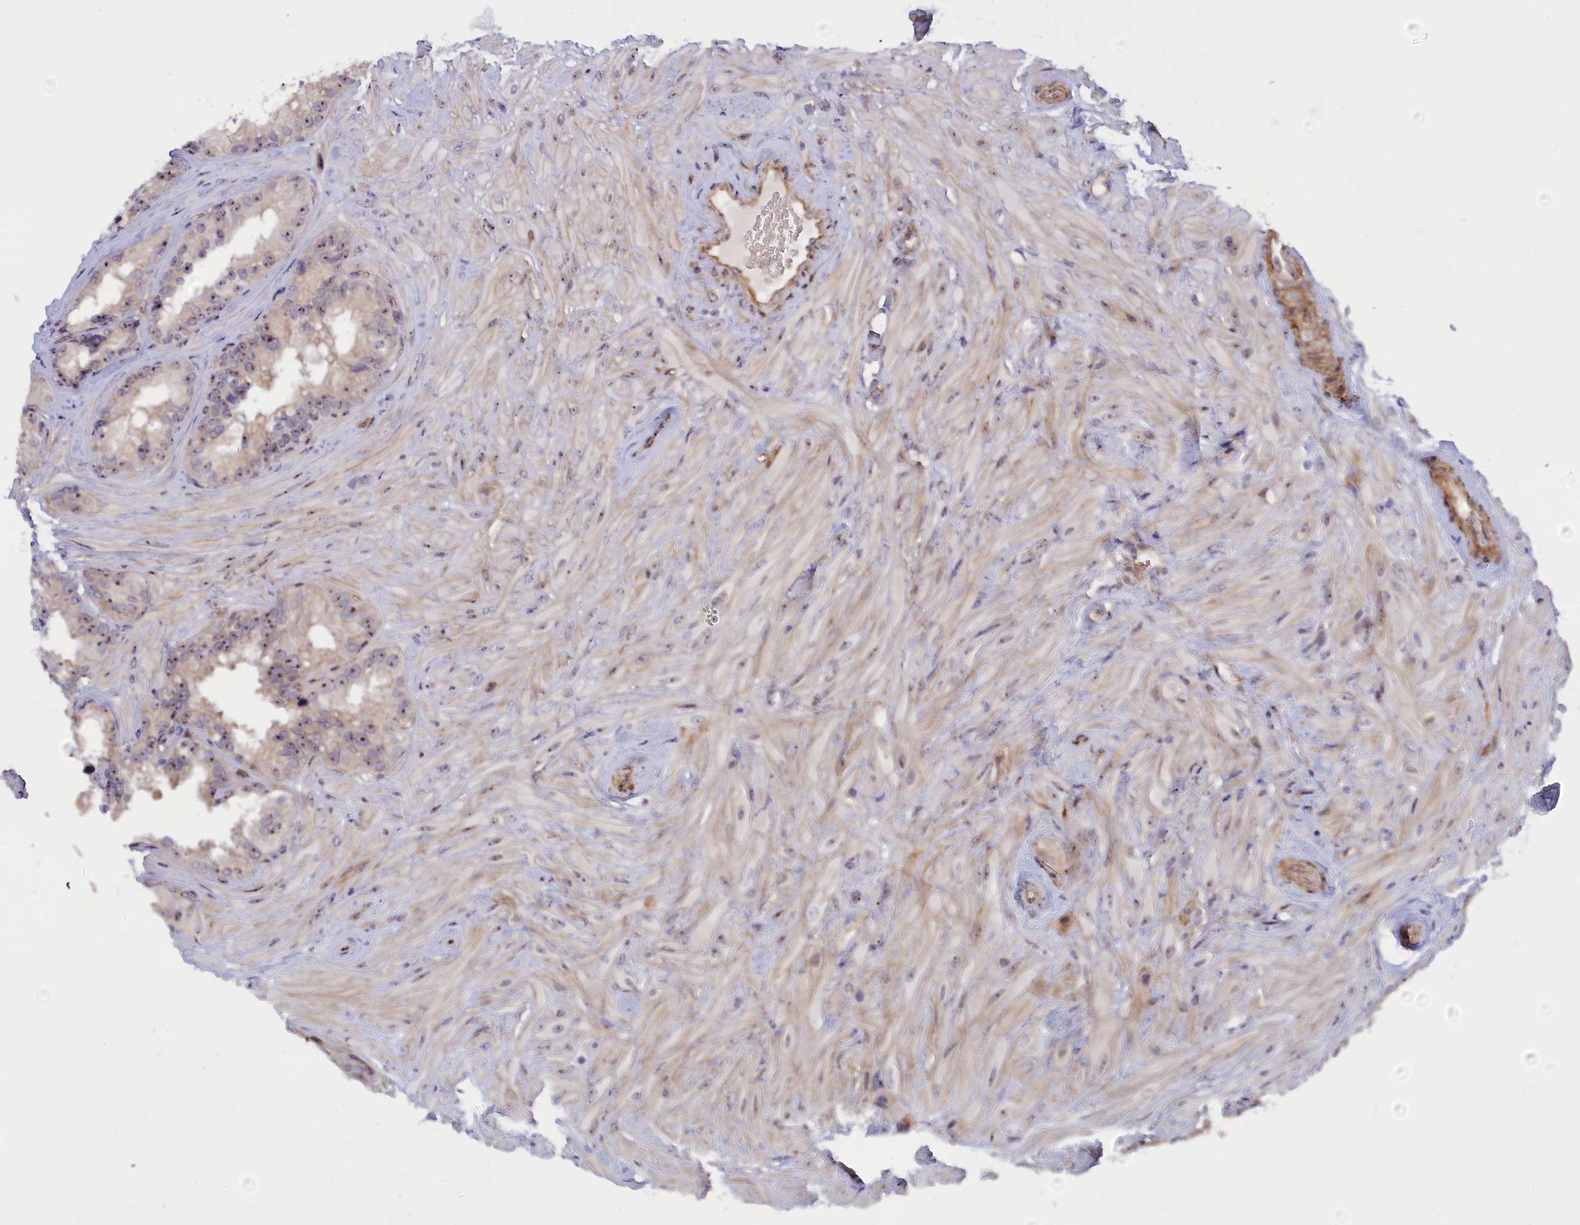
{"staining": {"intensity": "weak", "quantity": "25%-75%", "location": "nuclear"}, "tissue": "seminal vesicle", "cell_type": "Glandular cells", "image_type": "normal", "snomed": [{"axis": "morphology", "description": "Normal tissue, NOS"}, {"axis": "topography", "description": "Seminal veicle"}, {"axis": "topography", "description": "Peripheral nerve tissue"}], "caption": "Seminal vesicle stained with immunohistochemistry displays weak nuclear staining in approximately 25%-75% of glandular cells. (Stains: DAB (3,3'-diaminobenzidine) in brown, nuclei in blue, Microscopy: brightfield microscopy at high magnification).", "gene": "DBNDD1", "patient": {"sex": "male", "age": 67}}